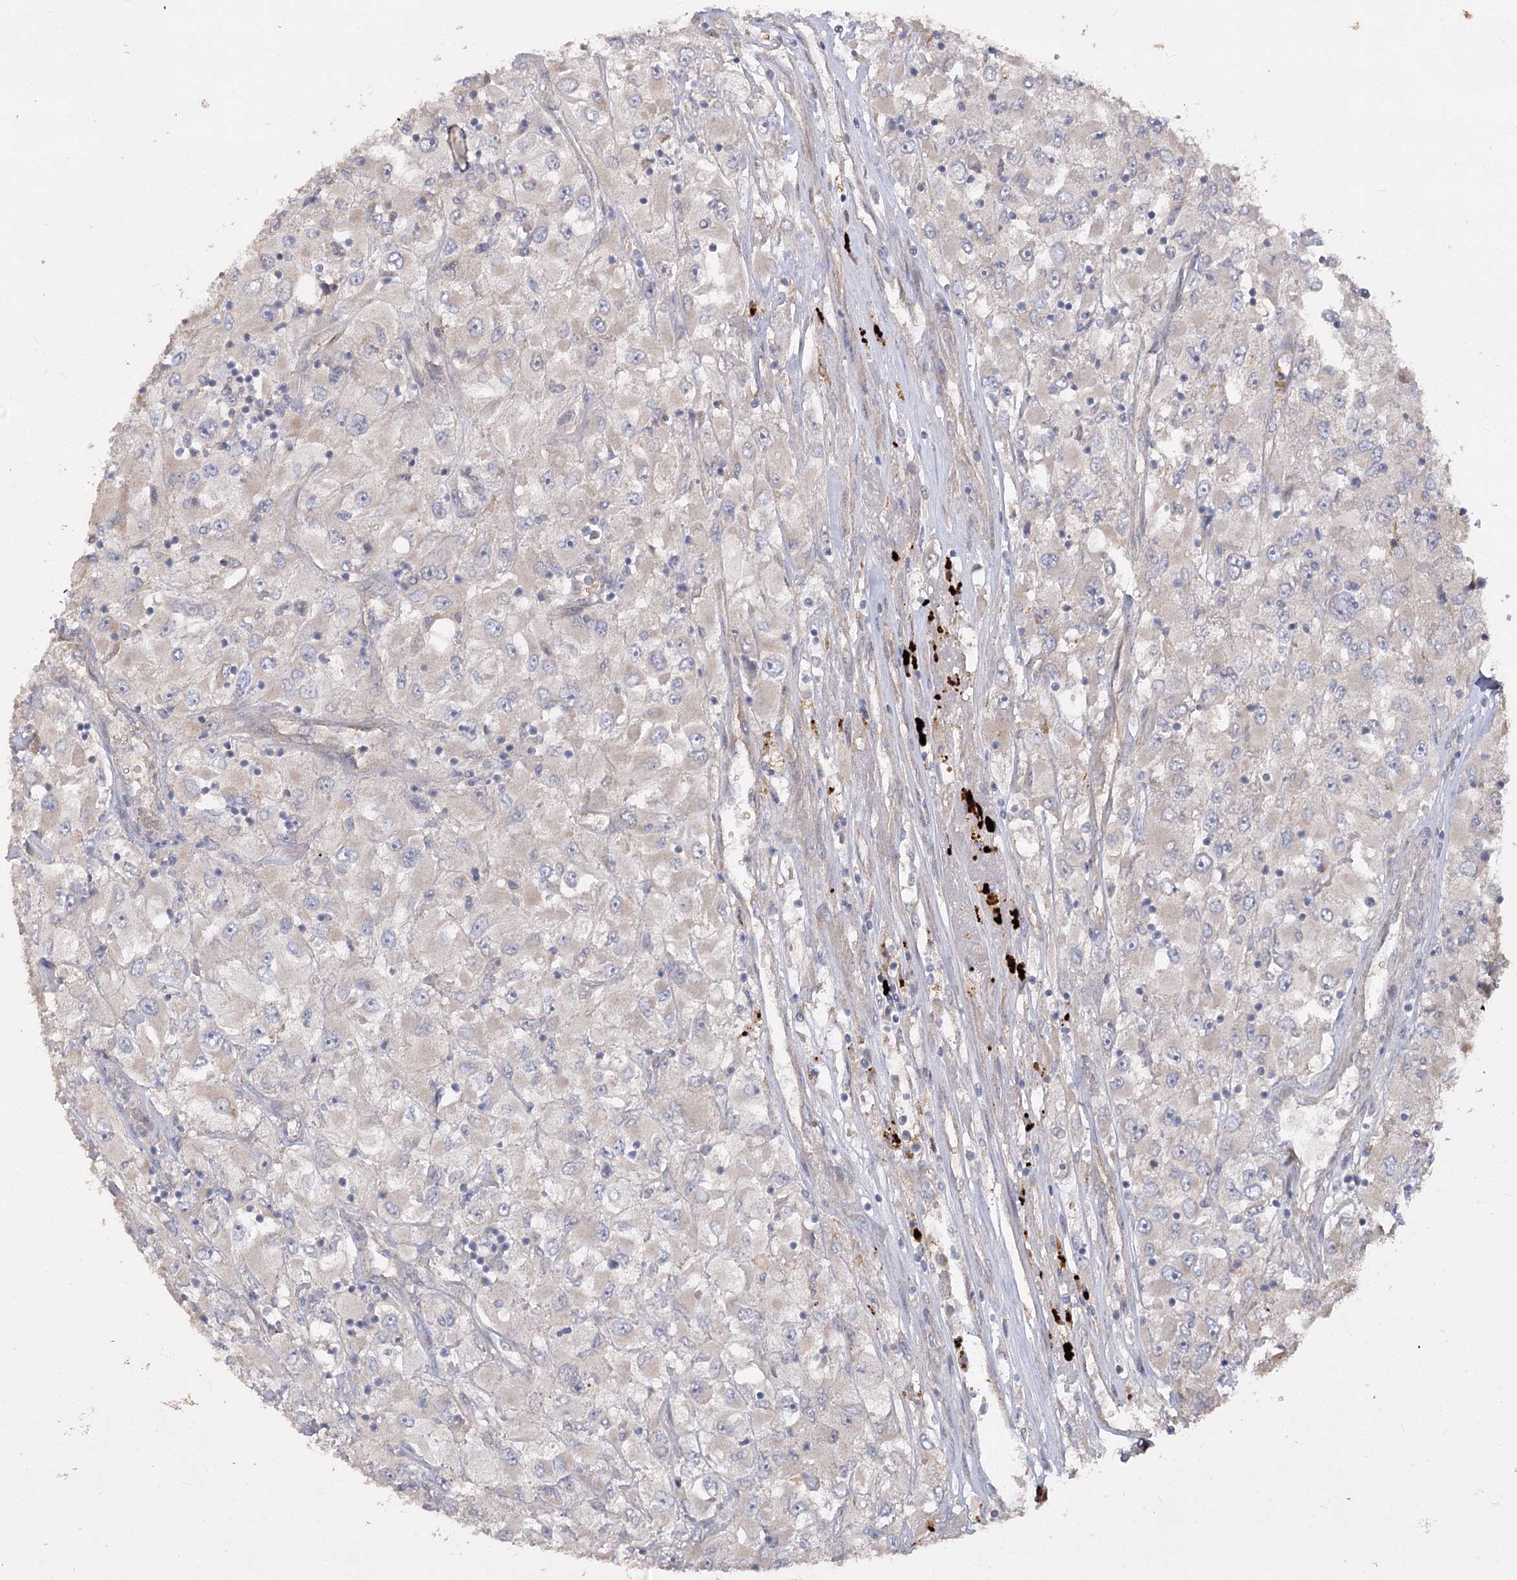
{"staining": {"intensity": "negative", "quantity": "none", "location": "none"}, "tissue": "renal cancer", "cell_type": "Tumor cells", "image_type": "cancer", "snomed": [{"axis": "morphology", "description": "Adenocarcinoma, NOS"}, {"axis": "topography", "description": "Kidney"}], "caption": "The image reveals no significant positivity in tumor cells of renal cancer.", "gene": "RIN2", "patient": {"sex": "female", "age": 52}}